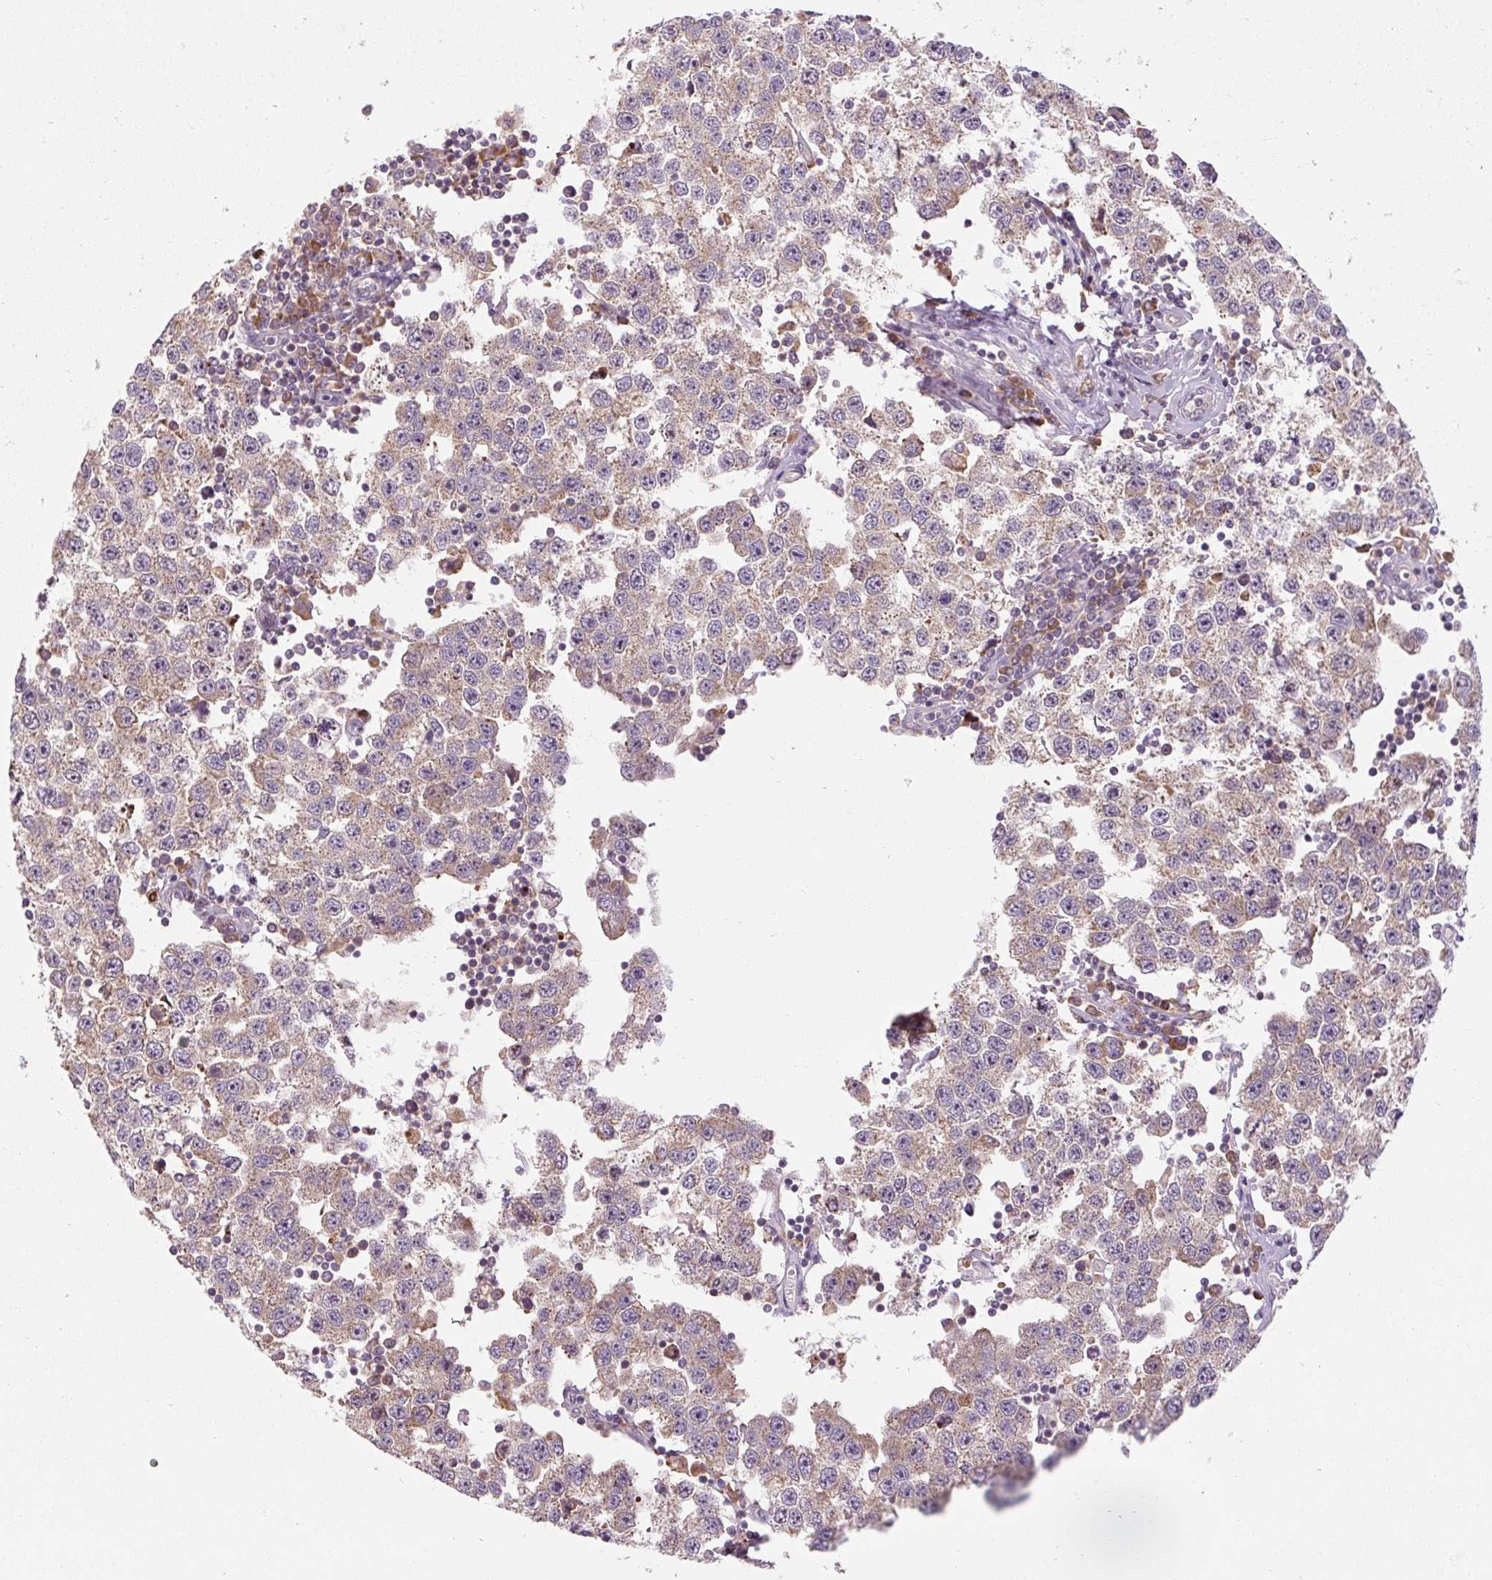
{"staining": {"intensity": "moderate", "quantity": ">75%", "location": "cytoplasmic/membranous"}, "tissue": "testis cancer", "cell_type": "Tumor cells", "image_type": "cancer", "snomed": [{"axis": "morphology", "description": "Seminoma, NOS"}, {"axis": "topography", "description": "Testis"}], "caption": "Testis cancer stained for a protein (brown) demonstrates moderate cytoplasmic/membranous positive expression in approximately >75% of tumor cells.", "gene": "PRSS48", "patient": {"sex": "male", "age": 34}}